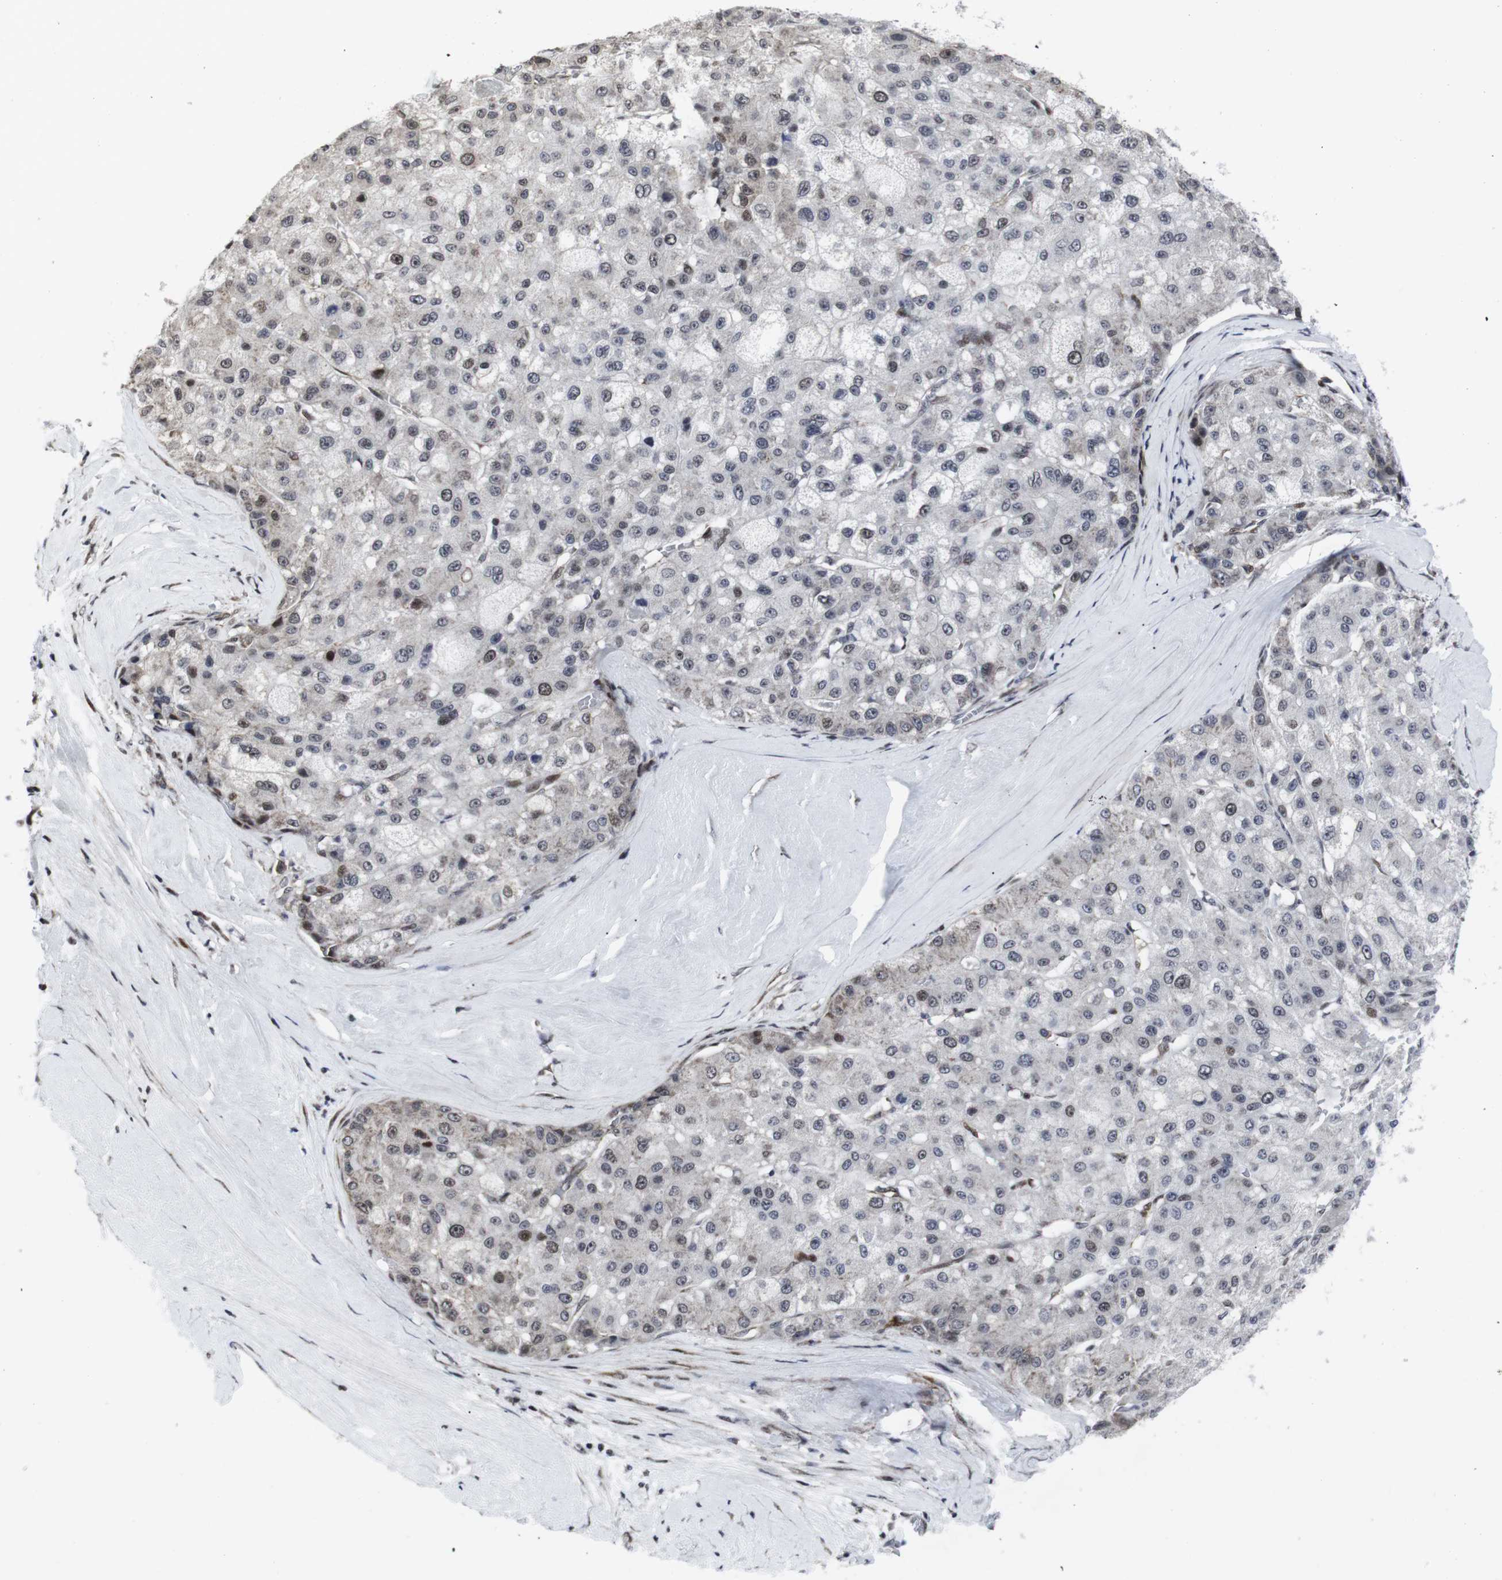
{"staining": {"intensity": "moderate", "quantity": "<25%", "location": "nuclear"}, "tissue": "liver cancer", "cell_type": "Tumor cells", "image_type": "cancer", "snomed": [{"axis": "morphology", "description": "Carcinoma, Hepatocellular, NOS"}, {"axis": "topography", "description": "Liver"}], "caption": "Immunohistochemistry of human liver cancer (hepatocellular carcinoma) displays low levels of moderate nuclear positivity in approximately <25% of tumor cells.", "gene": "MLH1", "patient": {"sex": "male", "age": 80}}